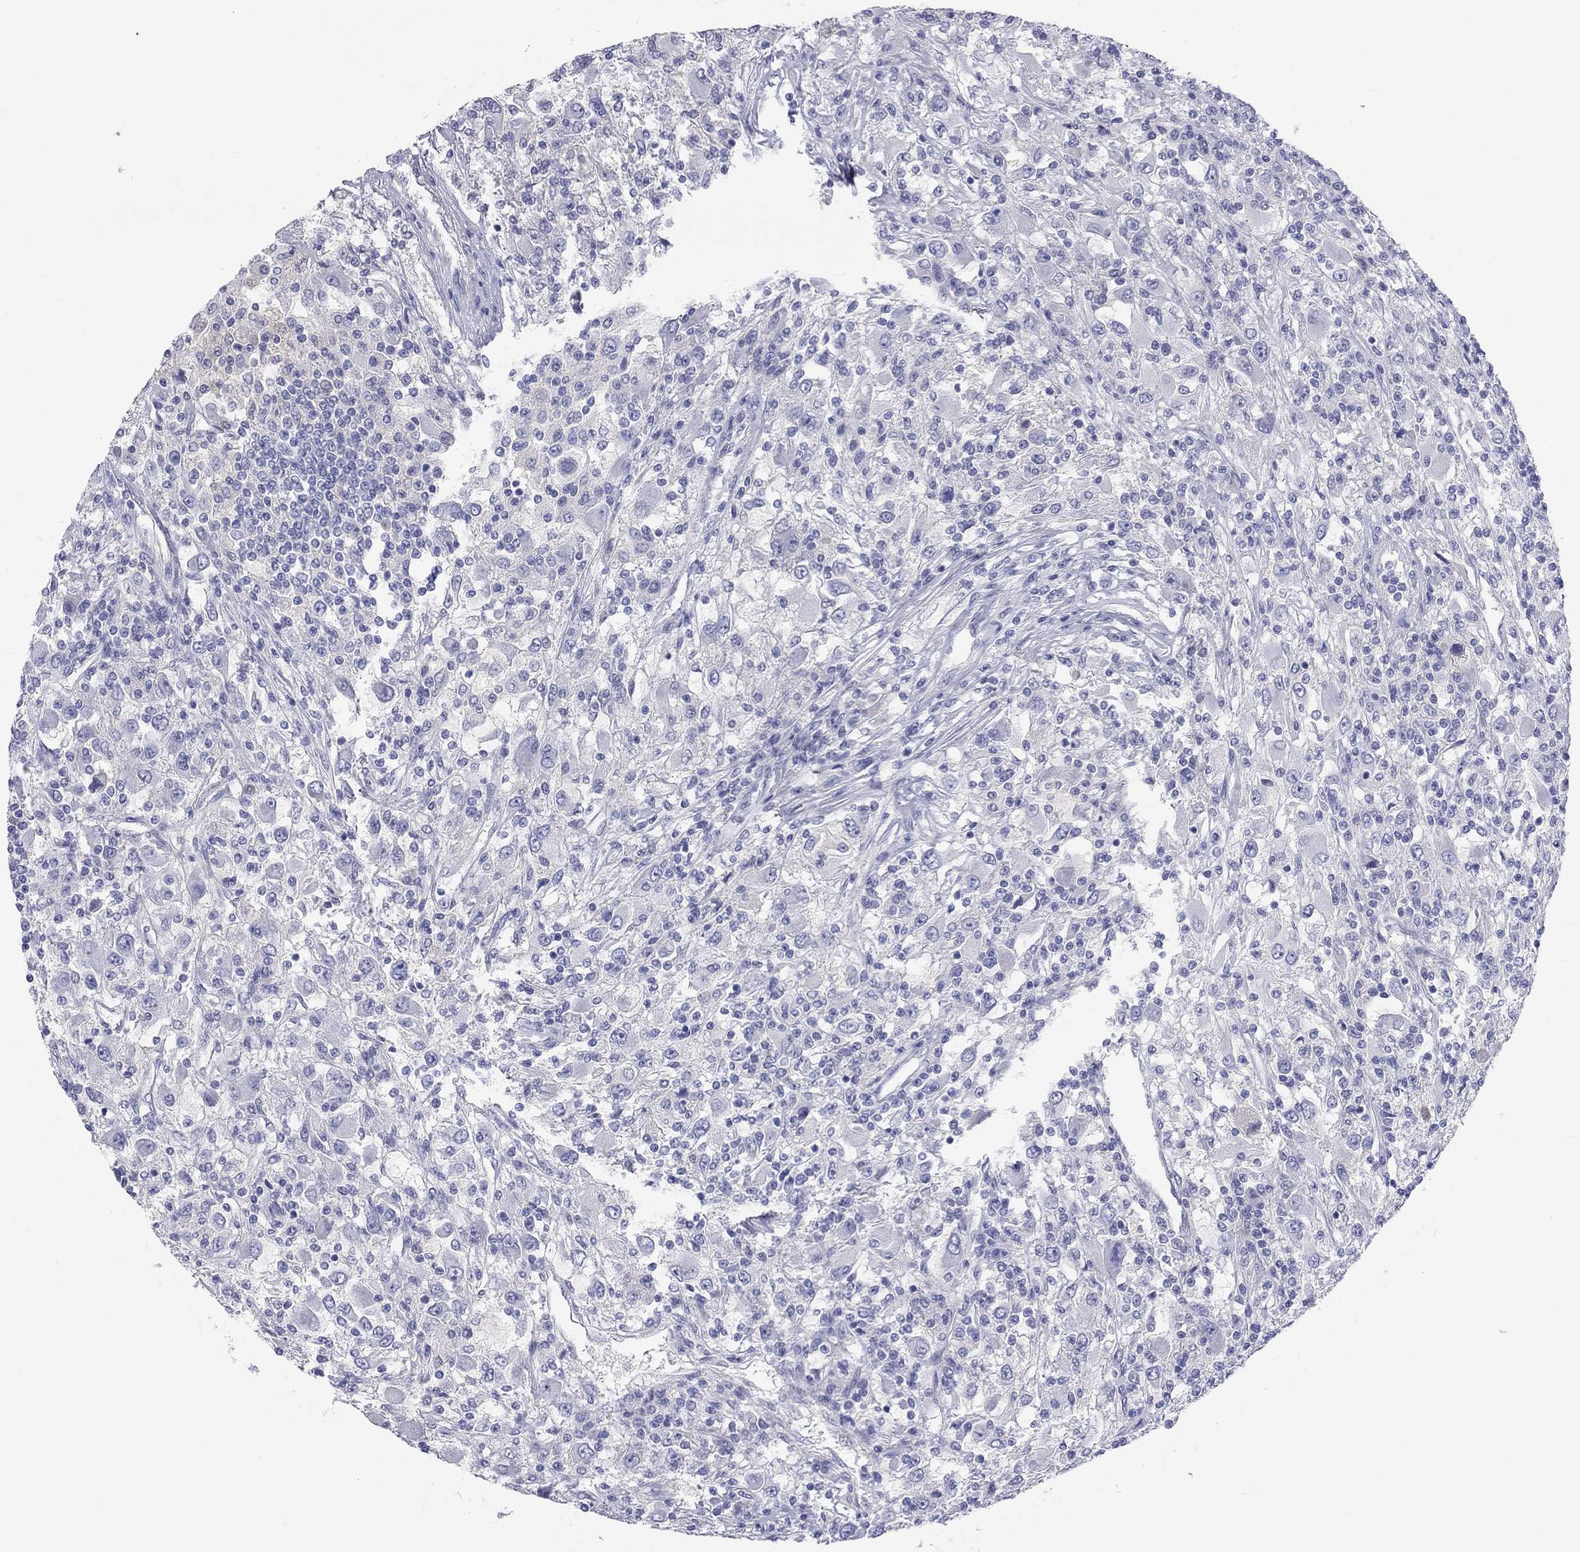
{"staining": {"intensity": "negative", "quantity": "none", "location": "none"}, "tissue": "renal cancer", "cell_type": "Tumor cells", "image_type": "cancer", "snomed": [{"axis": "morphology", "description": "Adenocarcinoma, NOS"}, {"axis": "topography", "description": "Kidney"}], "caption": "IHC photomicrograph of renal adenocarcinoma stained for a protein (brown), which shows no expression in tumor cells. (DAB immunohistochemistry visualized using brightfield microscopy, high magnification).", "gene": "ST7L", "patient": {"sex": "female", "age": 67}}